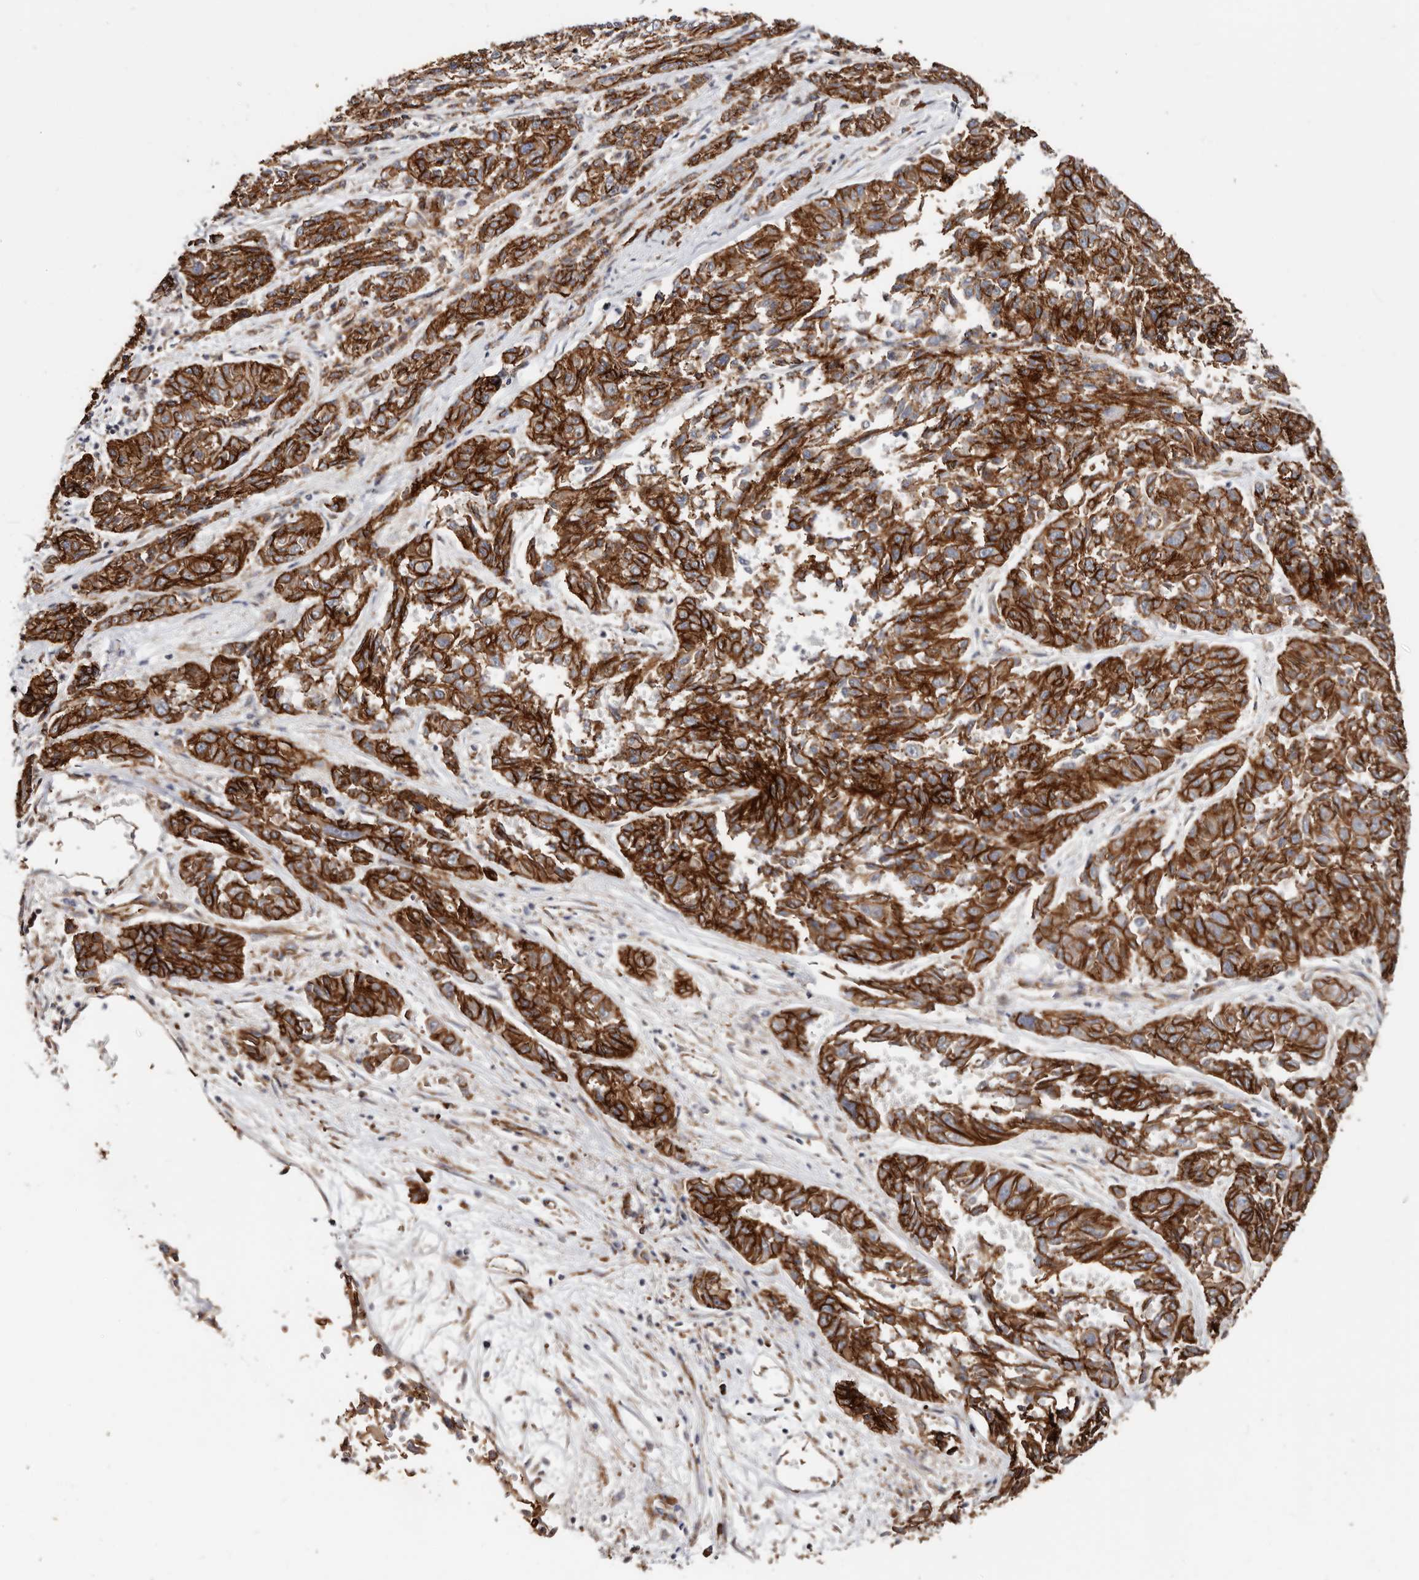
{"staining": {"intensity": "strong", "quantity": ">75%", "location": "cytoplasmic/membranous"}, "tissue": "melanoma", "cell_type": "Tumor cells", "image_type": "cancer", "snomed": [{"axis": "morphology", "description": "Malignant melanoma, NOS"}, {"axis": "topography", "description": "Skin"}], "caption": "Melanoma stained with a brown dye exhibits strong cytoplasmic/membranous positive staining in about >75% of tumor cells.", "gene": "CTNNB1", "patient": {"sex": "male", "age": 53}}